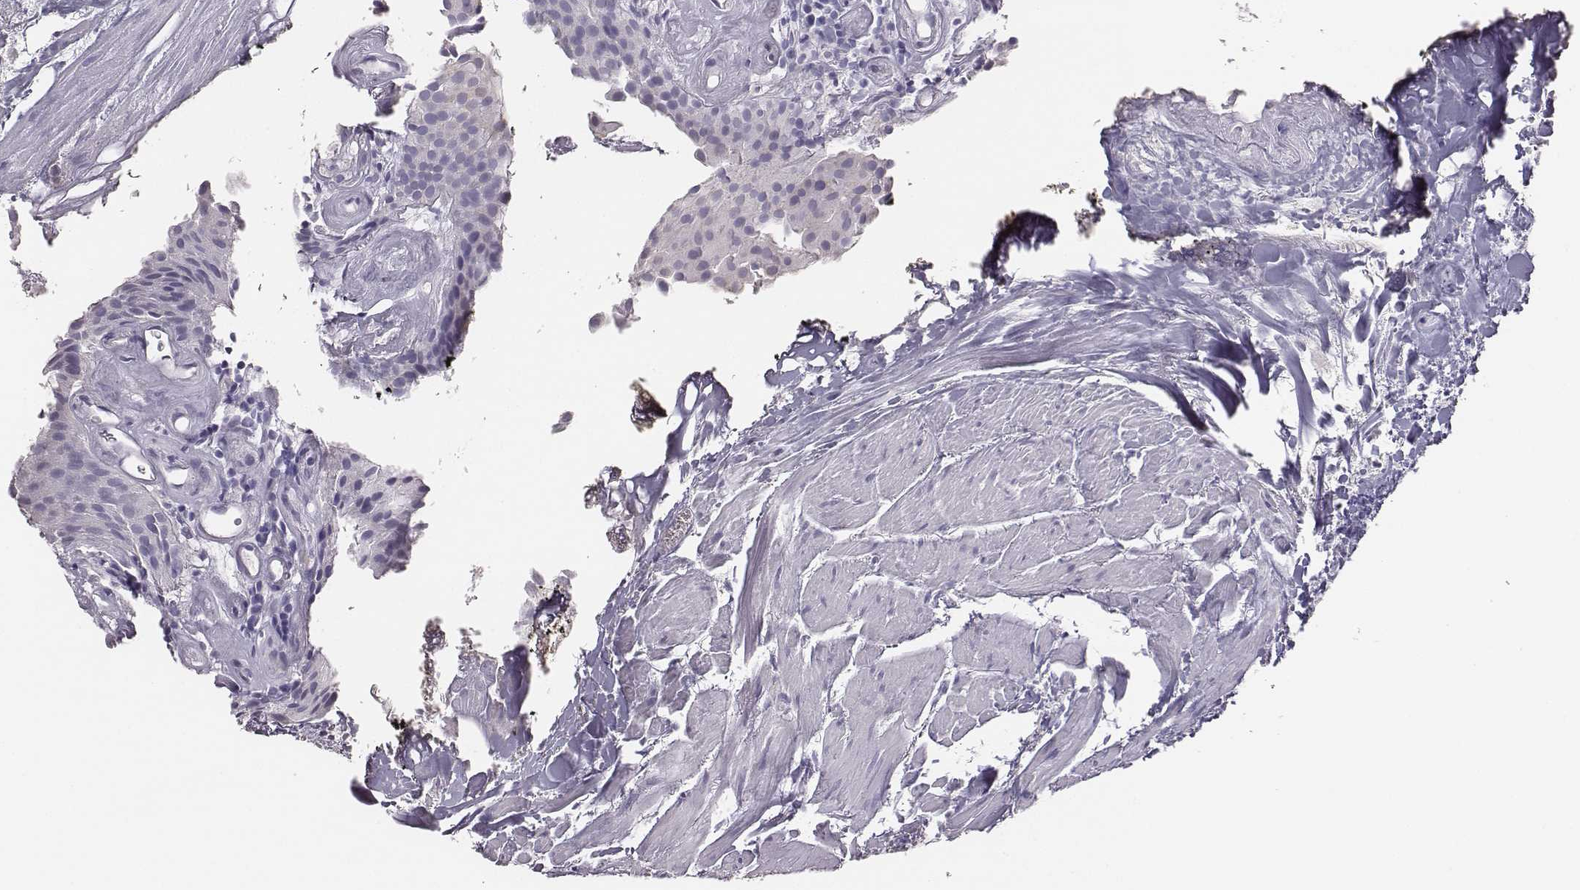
{"staining": {"intensity": "negative", "quantity": "none", "location": "none"}, "tissue": "urothelial cancer", "cell_type": "Tumor cells", "image_type": "cancer", "snomed": [{"axis": "morphology", "description": "Urothelial carcinoma, Low grade"}, {"axis": "topography", "description": "Urinary bladder"}], "caption": "The image exhibits no staining of tumor cells in low-grade urothelial carcinoma. (DAB (3,3'-diaminobenzidine) immunohistochemistry visualized using brightfield microscopy, high magnification).", "gene": "GUCA1A", "patient": {"sex": "female", "age": 87}}